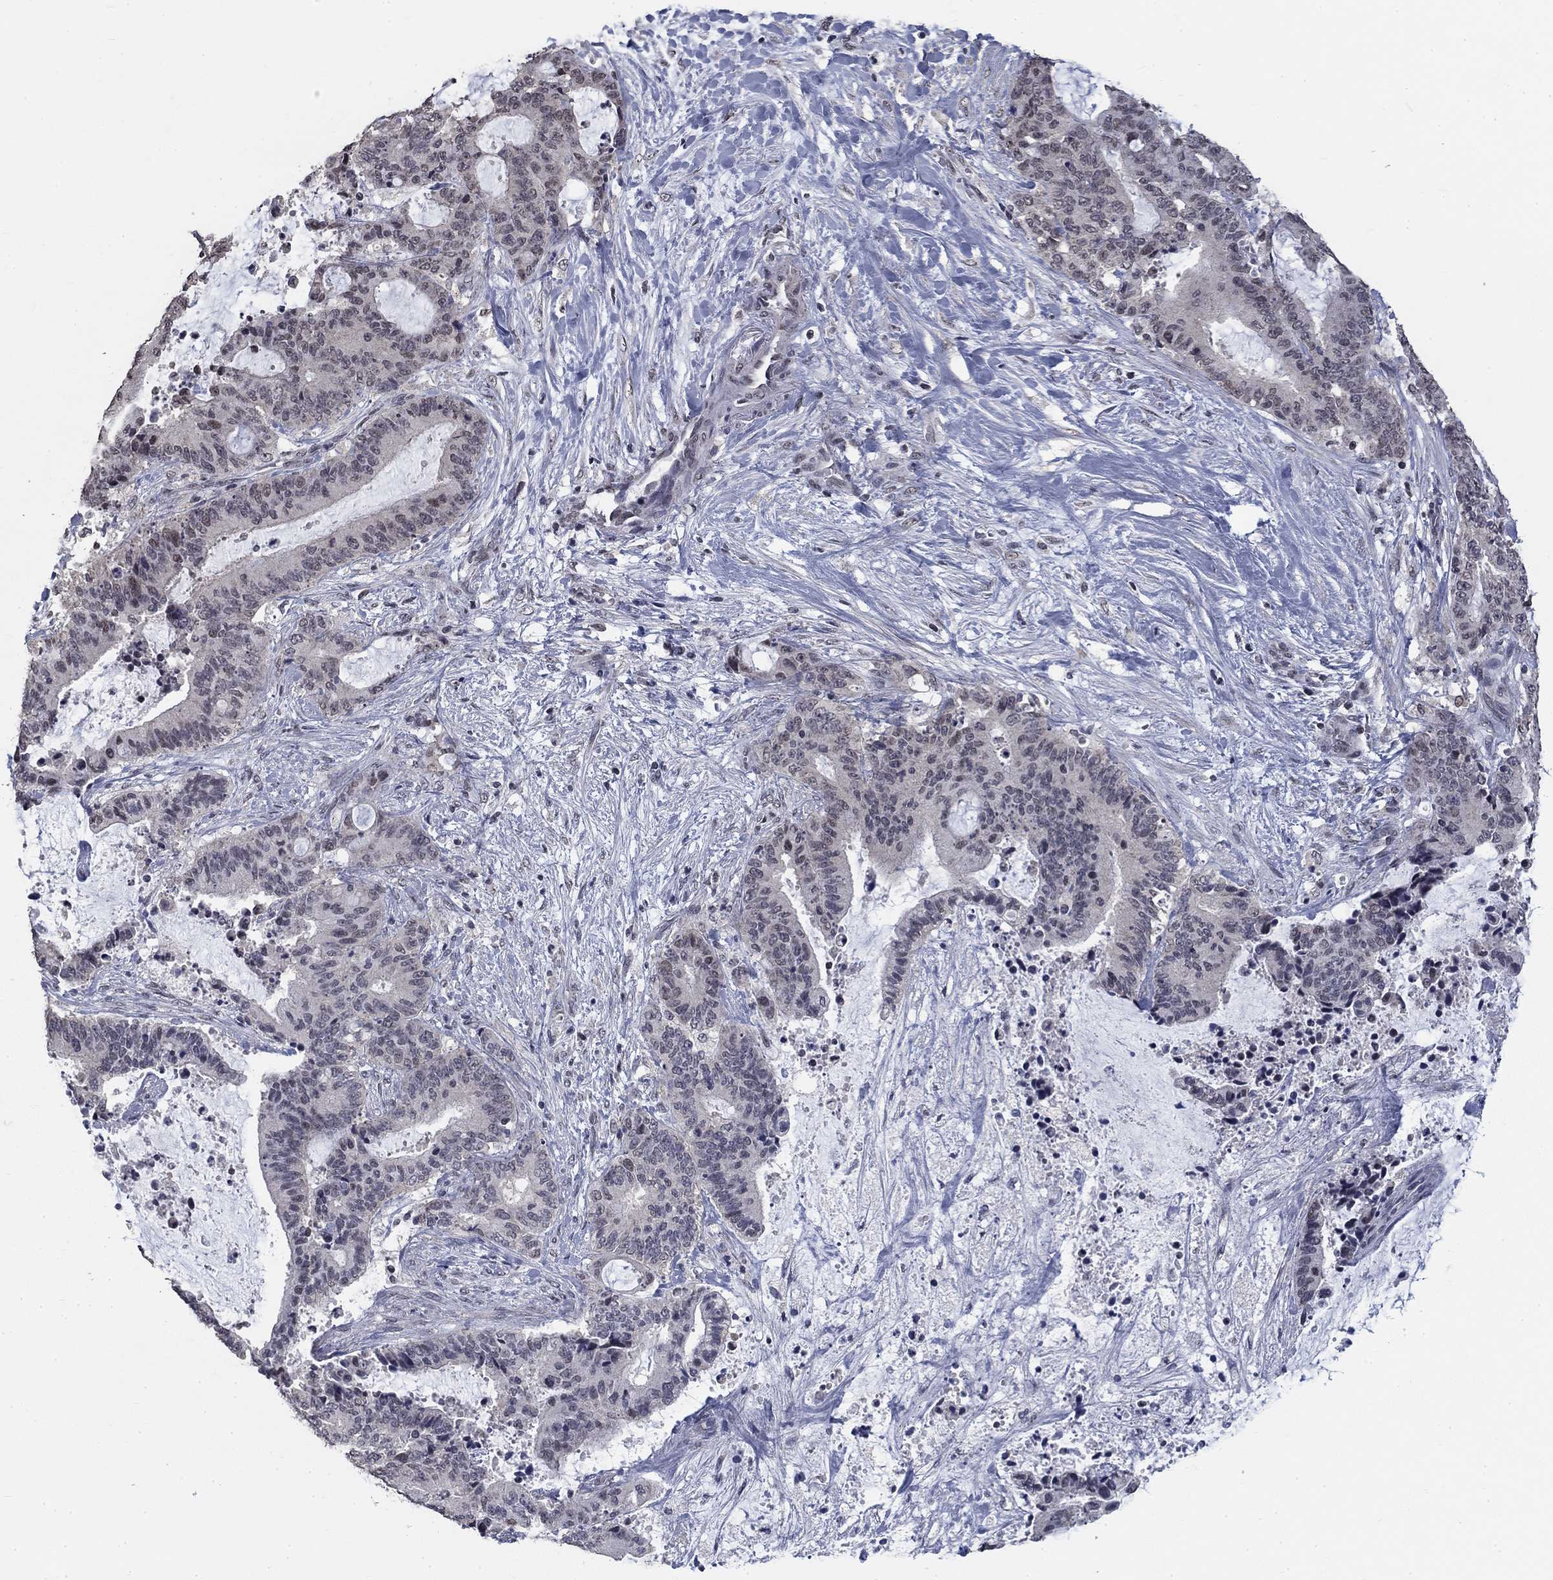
{"staining": {"intensity": "negative", "quantity": "none", "location": "none"}, "tissue": "liver cancer", "cell_type": "Tumor cells", "image_type": "cancer", "snomed": [{"axis": "morphology", "description": "Cholangiocarcinoma"}, {"axis": "topography", "description": "Liver"}], "caption": "This micrograph is of liver cancer (cholangiocarcinoma) stained with IHC to label a protein in brown with the nuclei are counter-stained blue. There is no expression in tumor cells. (Immunohistochemistry, brightfield microscopy, high magnification).", "gene": "SPATA33", "patient": {"sex": "female", "age": 73}}